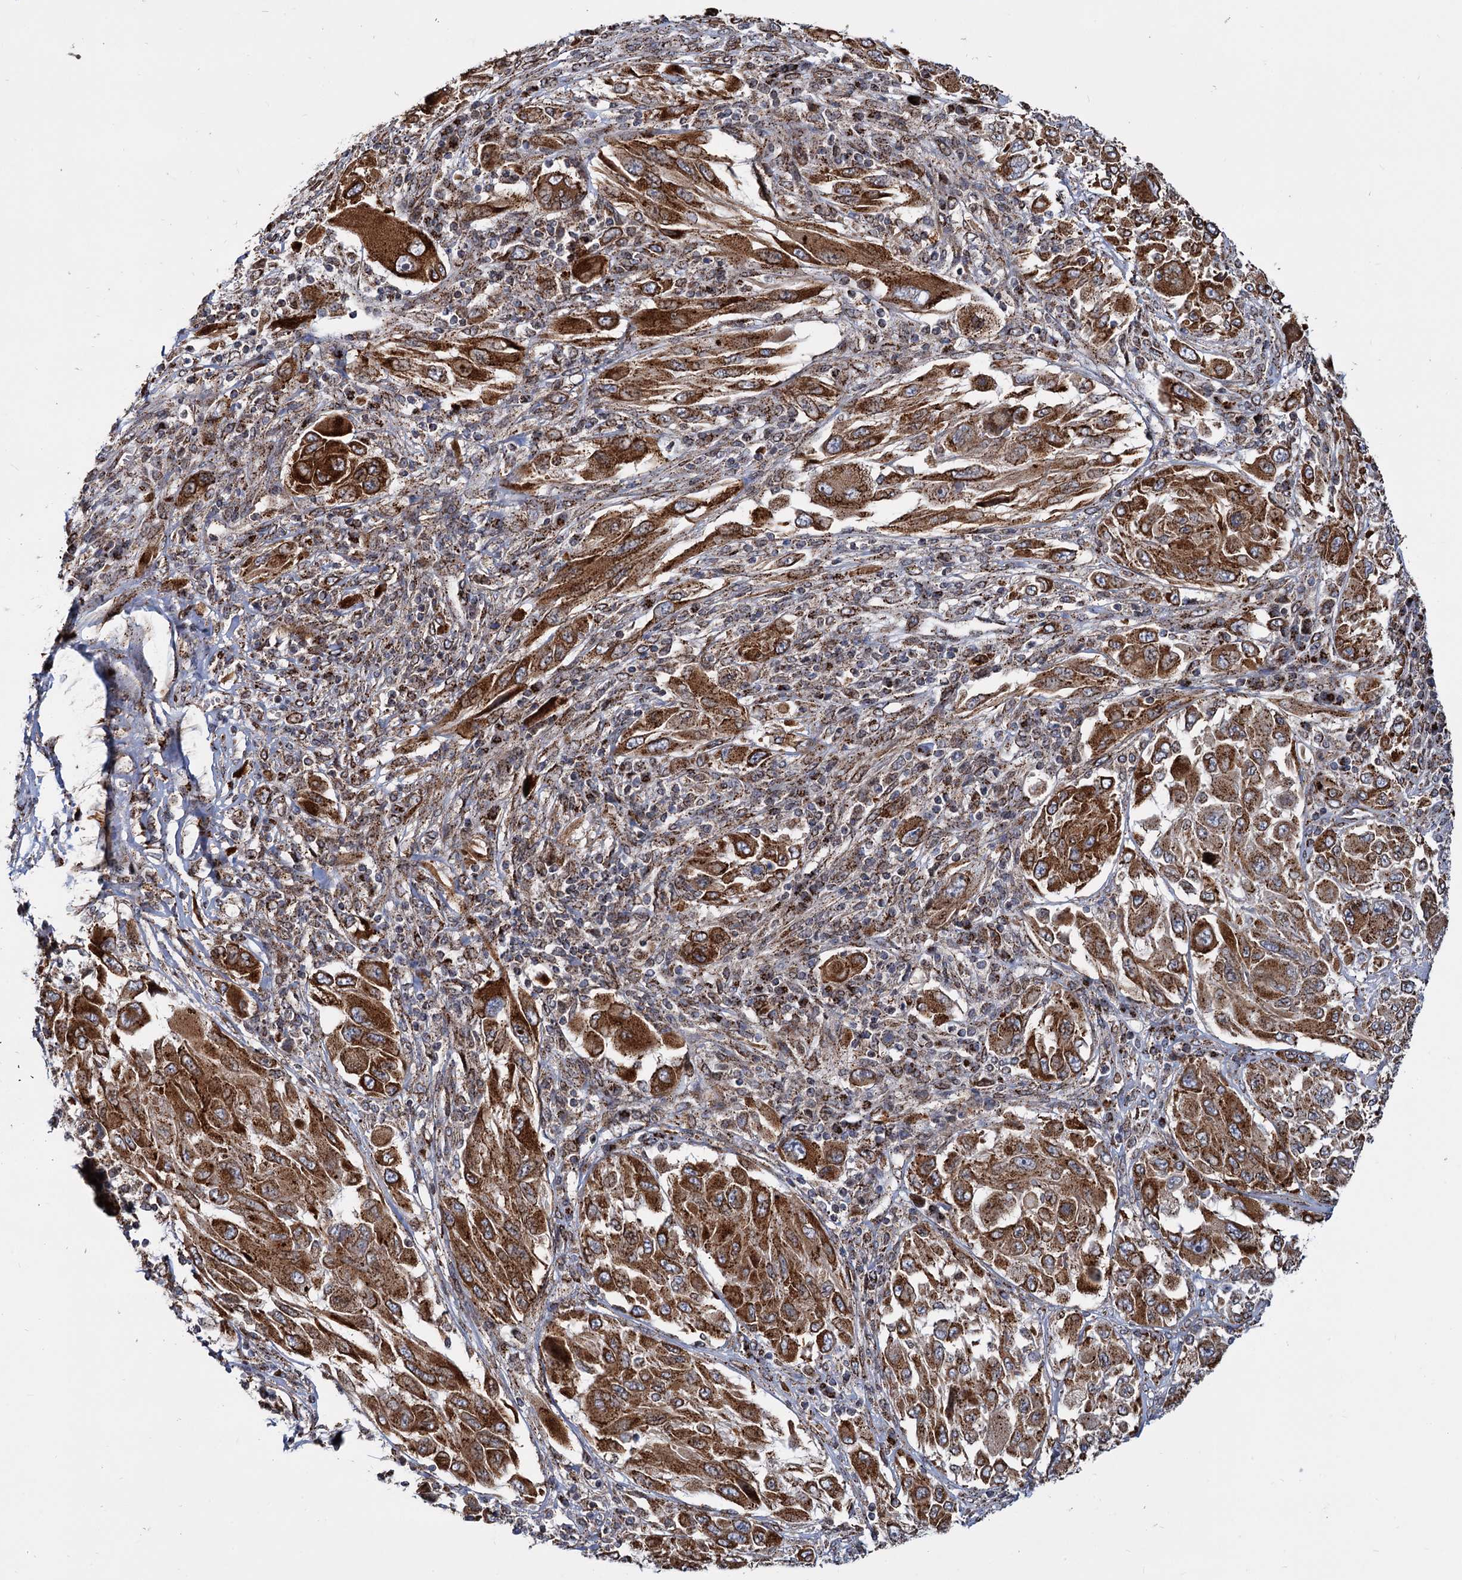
{"staining": {"intensity": "strong", "quantity": ">75%", "location": "cytoplasmic/membranous"}, "tissue": "melanoma", "cell_type": "Tumor cells", "image_type": "cancer", "snomed": [{"axis": "morphology", "description": "Malignant melanoma, NOS"}, {"axis": "topography", "description": "Skin"}], "caption": "This image exhibits immunohistochemistry (IHC) staining of malignant melanoma, with high strong cytoplasmic/membranous positivity in about >75% of tumor cells.", "gene": "SUPT20H", "patient": {"sex": "female", "age": 91}}